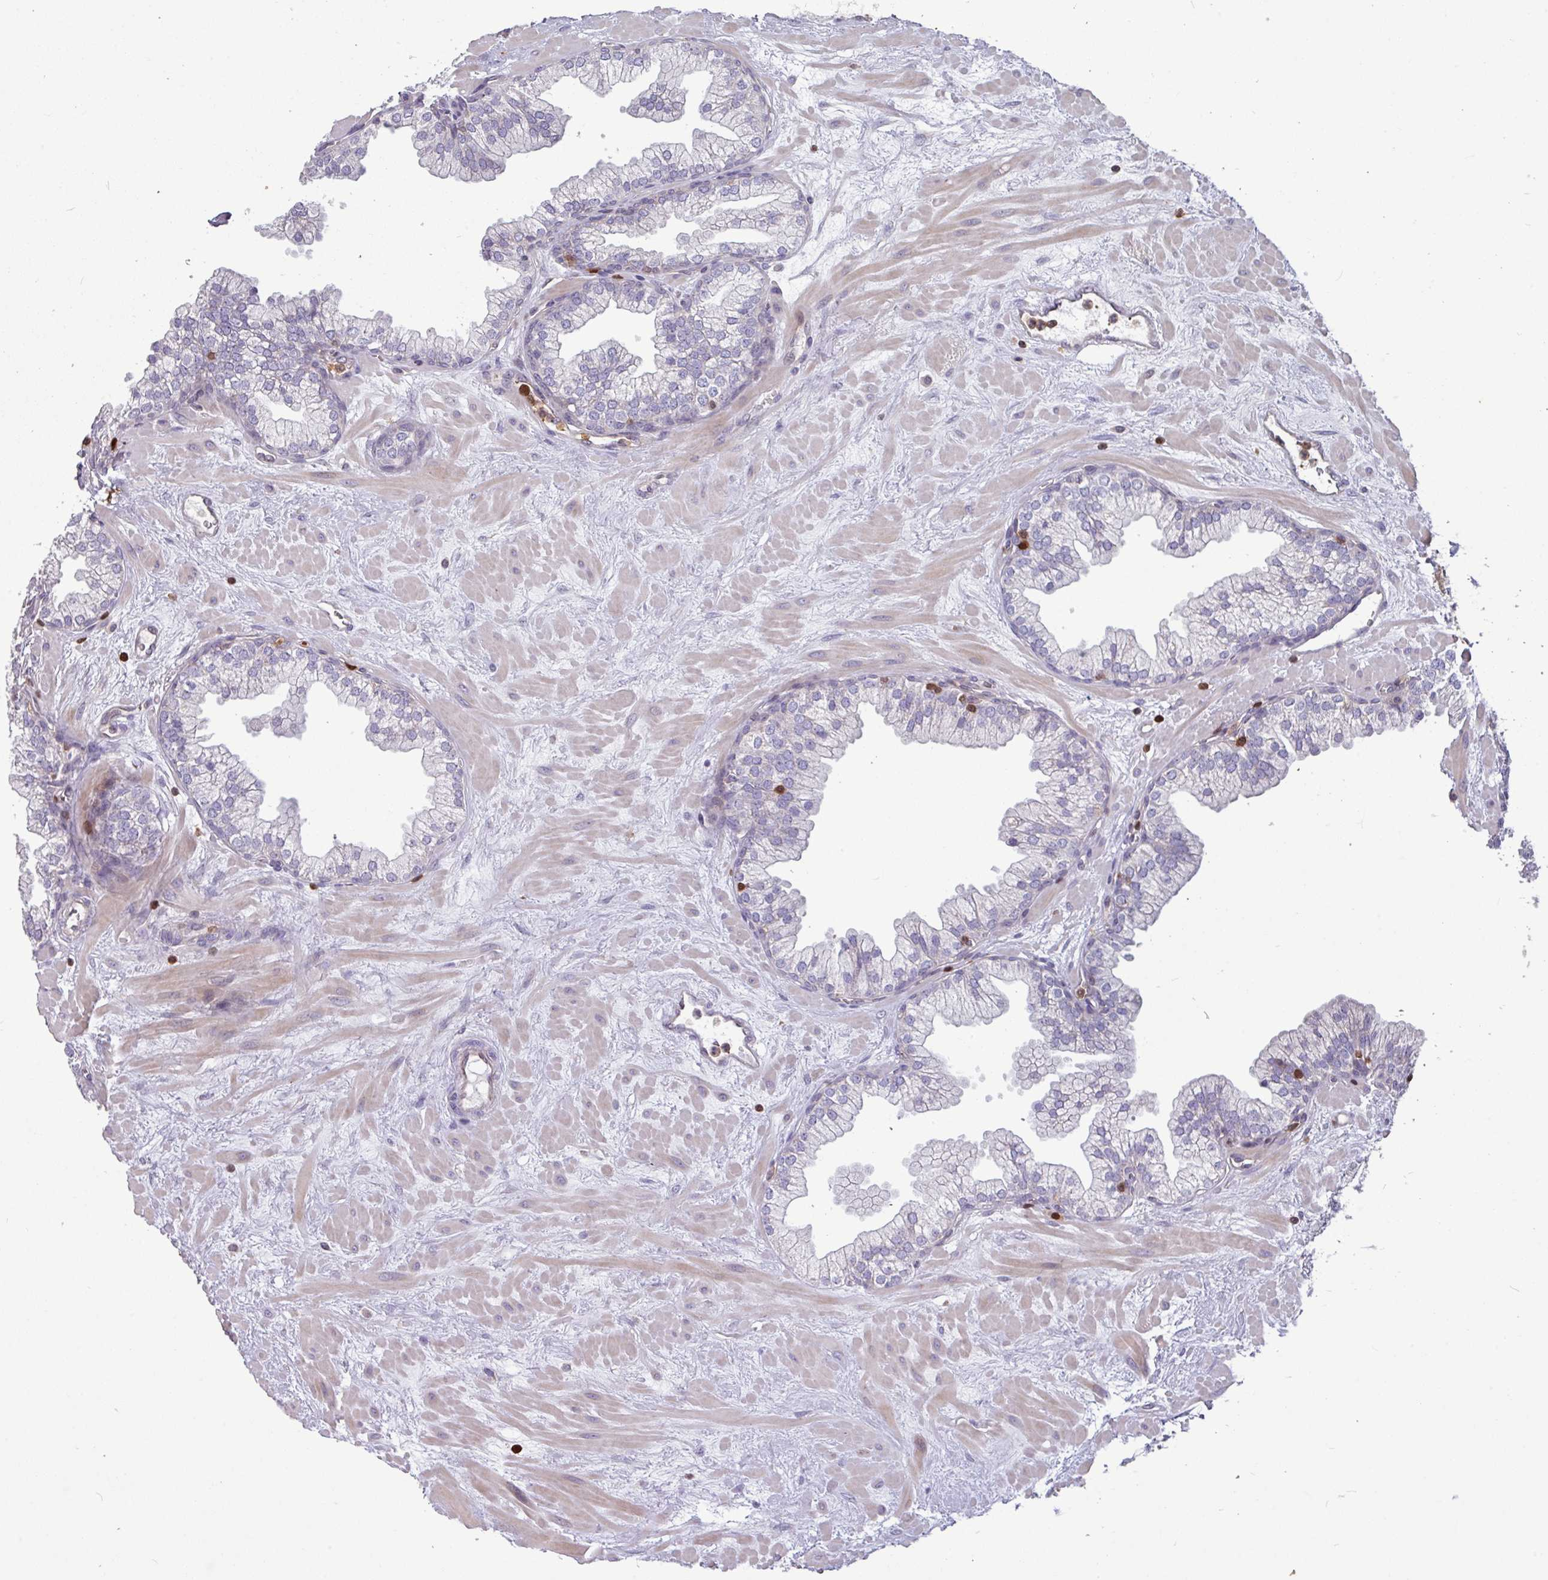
{"staining": {"intensity": "negative", "quantity": "none", "location": "none"}, "tissue": "prostate", "cell_type": "Glandular cells", "image_type": "normal", "snomed": [{"axis": "morphology", "description": "Normal tissue, NOS"}, {"axis": "topography", "description": "Prostate"}, {"axis": "topography", "description": "Peripheral nerve tissue"}], "caption": "The photomicrograph demonstrates no staining of glandular cells in normal prostate.", "gene": "SEC61G", "patient": {"sex": "male", "age": 61}}